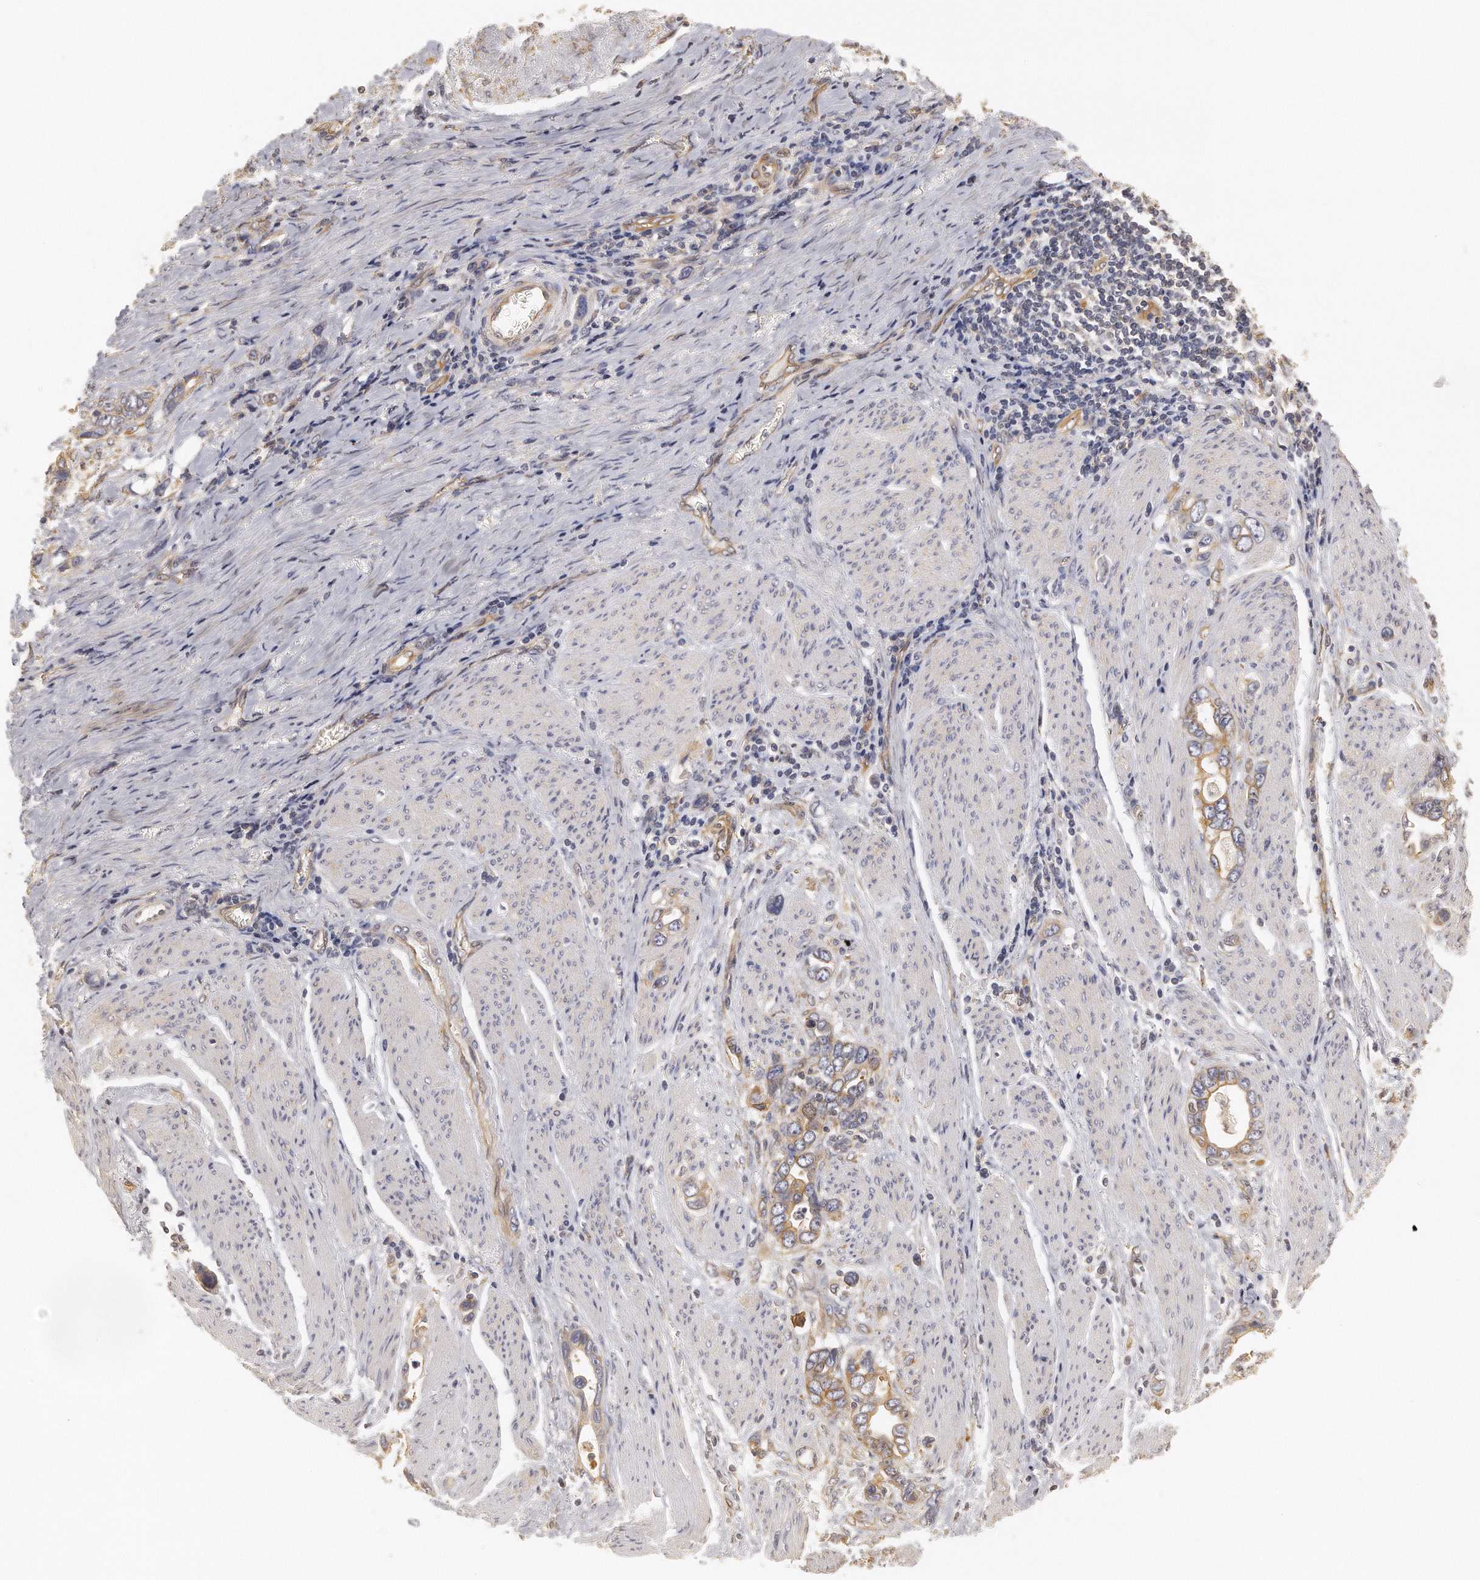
{"staining": {"intensity": "moderate", "quantity": ">75%", "location": "cytoplasmic/membranous"}, "tissue": "stomach cancer", "cell_type": "Tumor cells", "image_type": "cancer", "snomed": [{"axis": "morphology", "description": "Adenocarcinoma, NOS"}, {"axis": "topography", "description": "Stomach"}], "caption": "This is a micrograph of IHC staining of stomach adenocarcinoma, which shows moderate positivity in the cytoplasmic/membranous of tumor cells.", "gene": "CHST7", "patient": {"sex": "male", "age": 78}}